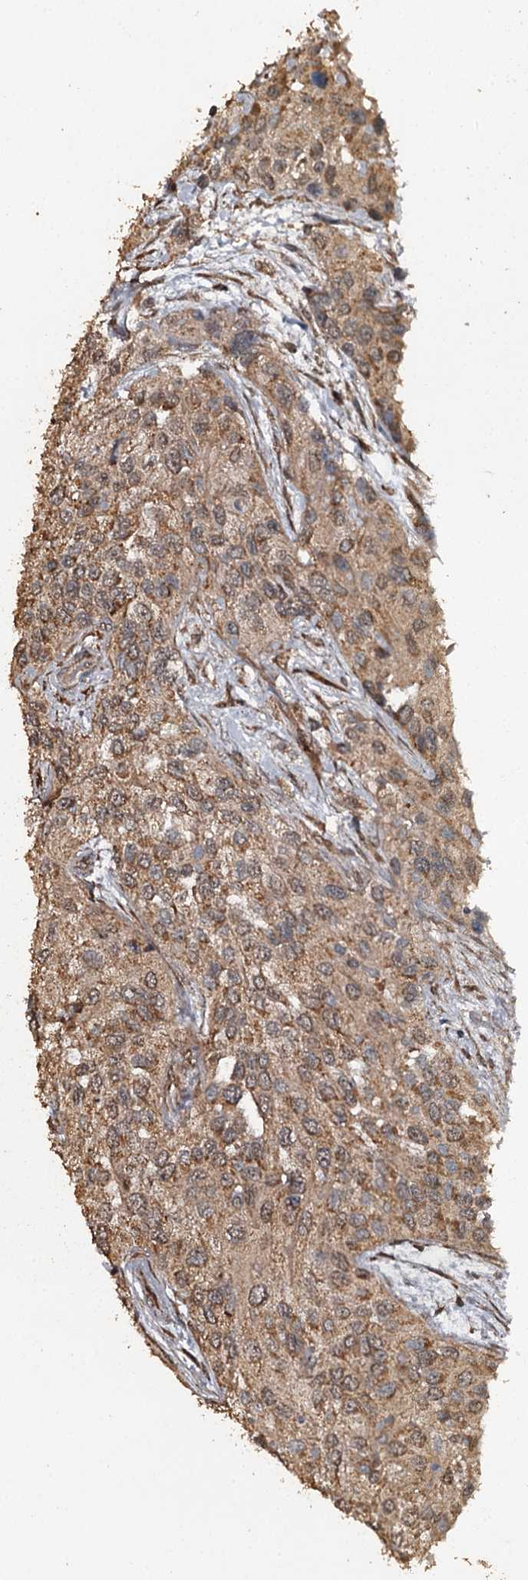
{"staining": {"intensity": "moderate", "quantity": ">75%", "location": "cytoplasmic/membranous,nuclear"}, "tissue": "urothelial cancer", "cell_type": "Tumor cells", "image_type": "cancer", "snomed": [{"axis": "morphology", "description": "Normal tissue, NOS"}, {"axis": "morphology", "description": "Urothelial carcinoma, High grade"}, {"axis": "topography", "description": "Vascular tissue"}, {"axis": "topography", "description": "Urinary bladder"}], "caption": "Urothelial cancer was stained to show a protein in brown. There is medium levels of moderate cytoplasmic/membranous and nuclear expression in about >75% of tumor cells.", "gene": "WIPI1", "patient": {"sex": "female", "age": 56}}